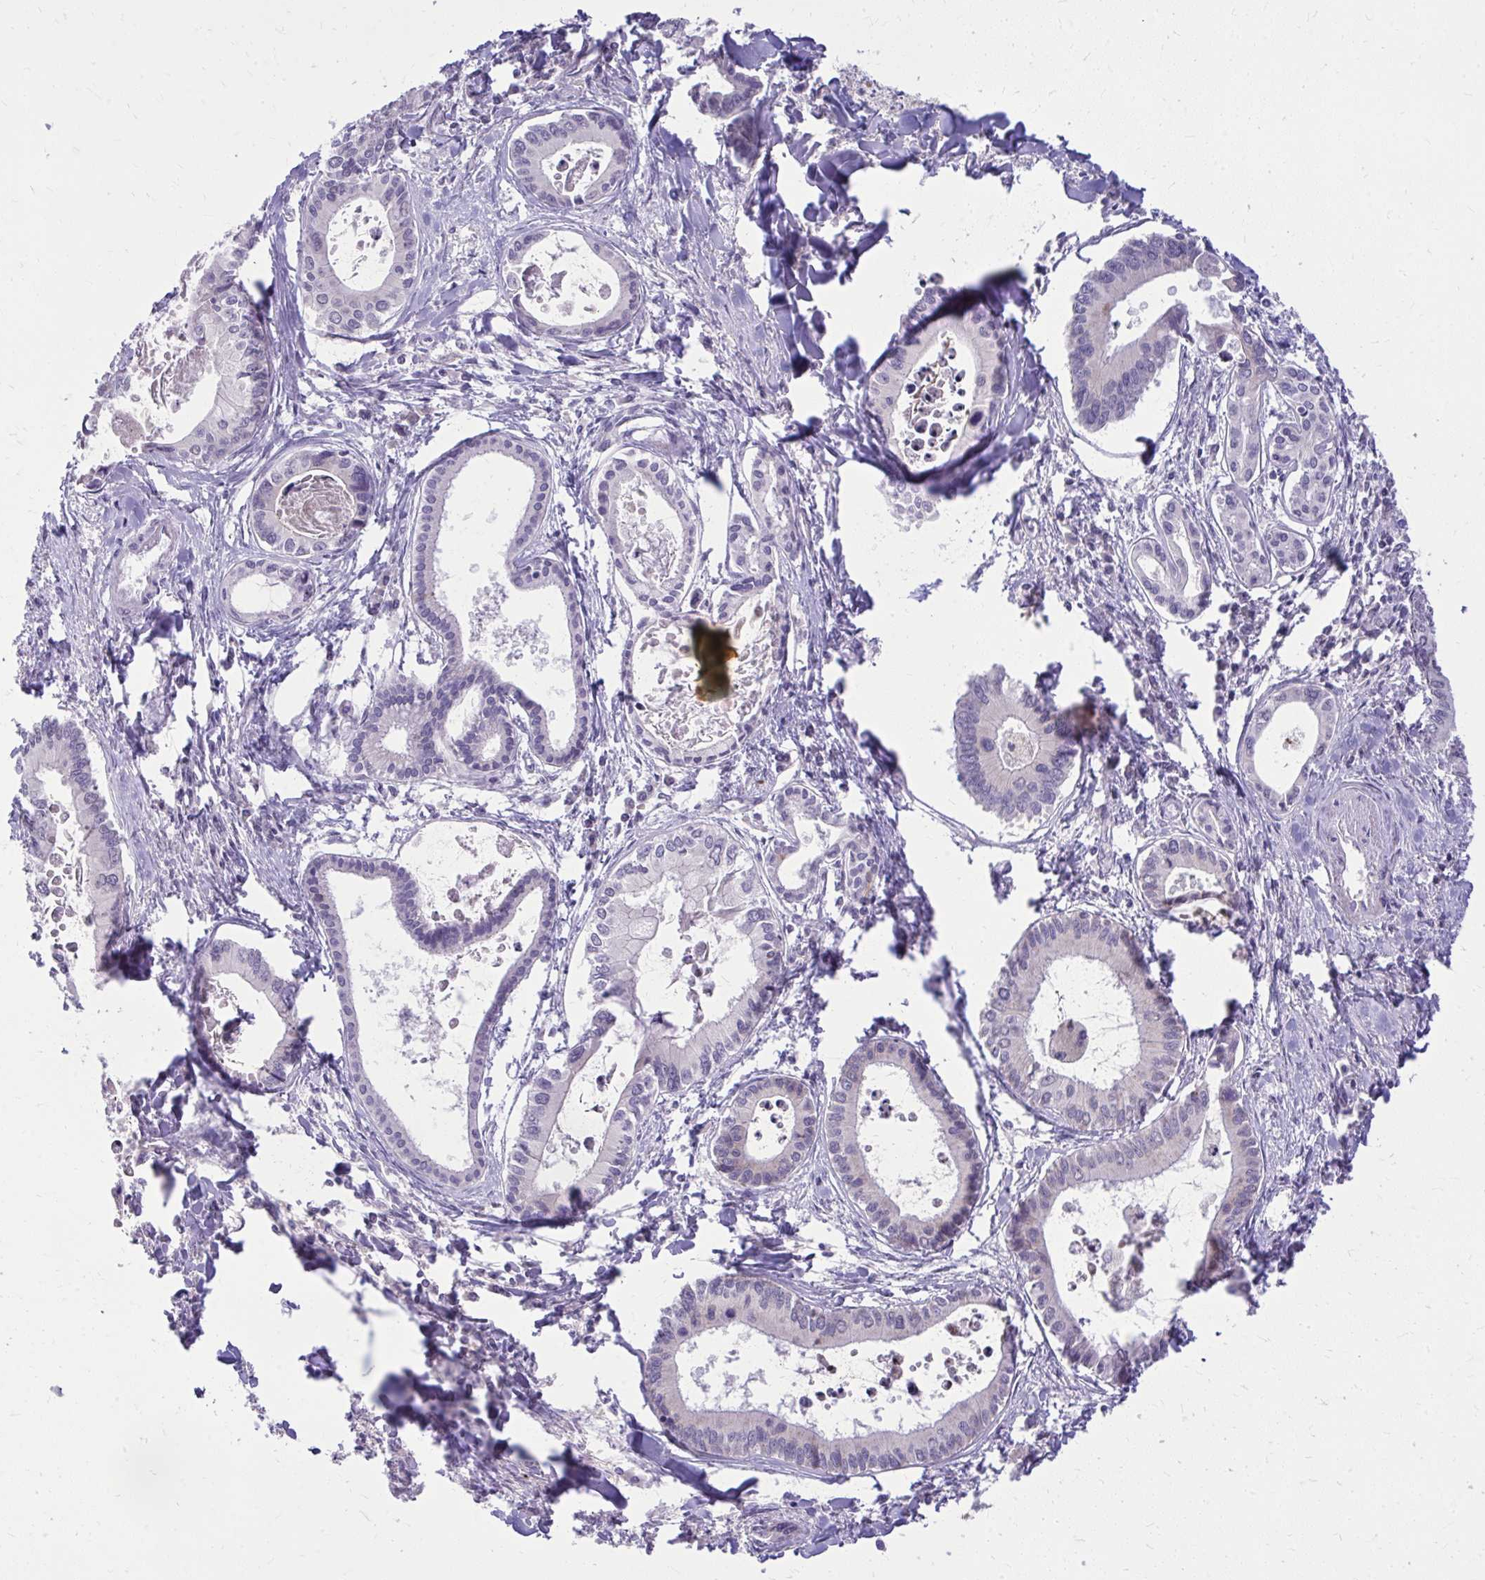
{"staining": {"intensity": "negative", "quantity": "none", "location": "none"}, "tissue": "liver cancer", "cell_type": "Tumor cells", "image_type": "cancer", "snomed": [{"axis": "morphology", "description": "Cholangiocarcinoma"}, {"axis": "topography", "description": "Liver"}], "caption": "Histopathology image shows no significant protein expression in tumor cells of liver cancer (cholangiocarcinoma).", "gene": "DPY19L1", "patient": {"sex": "male", "age": 66}}